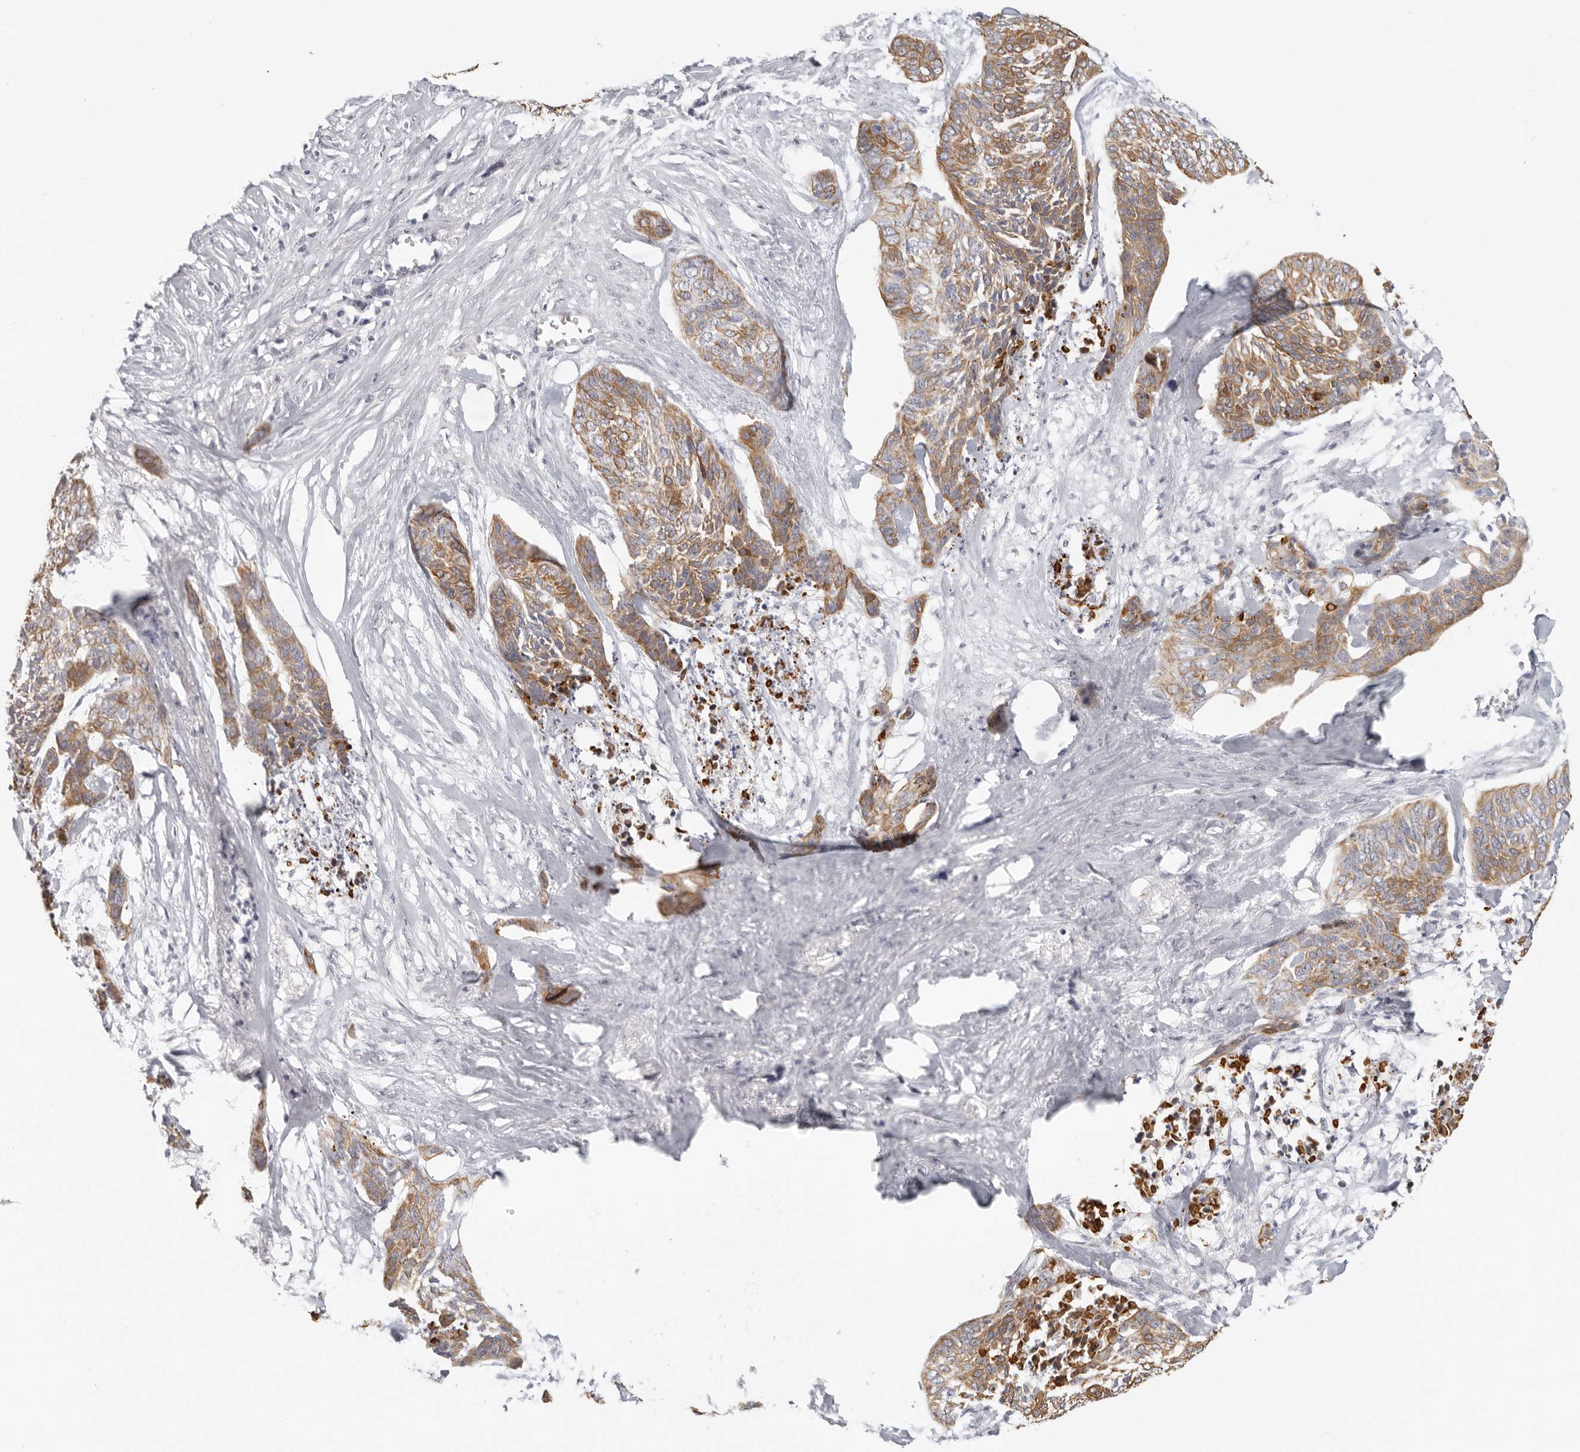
{"staining": {"intensity": "moderate", "quantity": ">75%", "location": "cytoplasmic/membranous"}, "tissue": "skin cancer", "cell_type": "Tumor cells", "image_type": "cancer", "snomed": [{"axis": "morphology", "description": "Basal cell carcinoma"}, {"axis": "topography", "description": "Skin"}], "caption": "This is a photomicrograph of IHC staining of basal cell carcinoma (skin), which shows moderate staining in the cytoplasmic/membranous of tumor cells.", "gene": "RXFP1", "patient": {"sex": "female", "age": 64}}